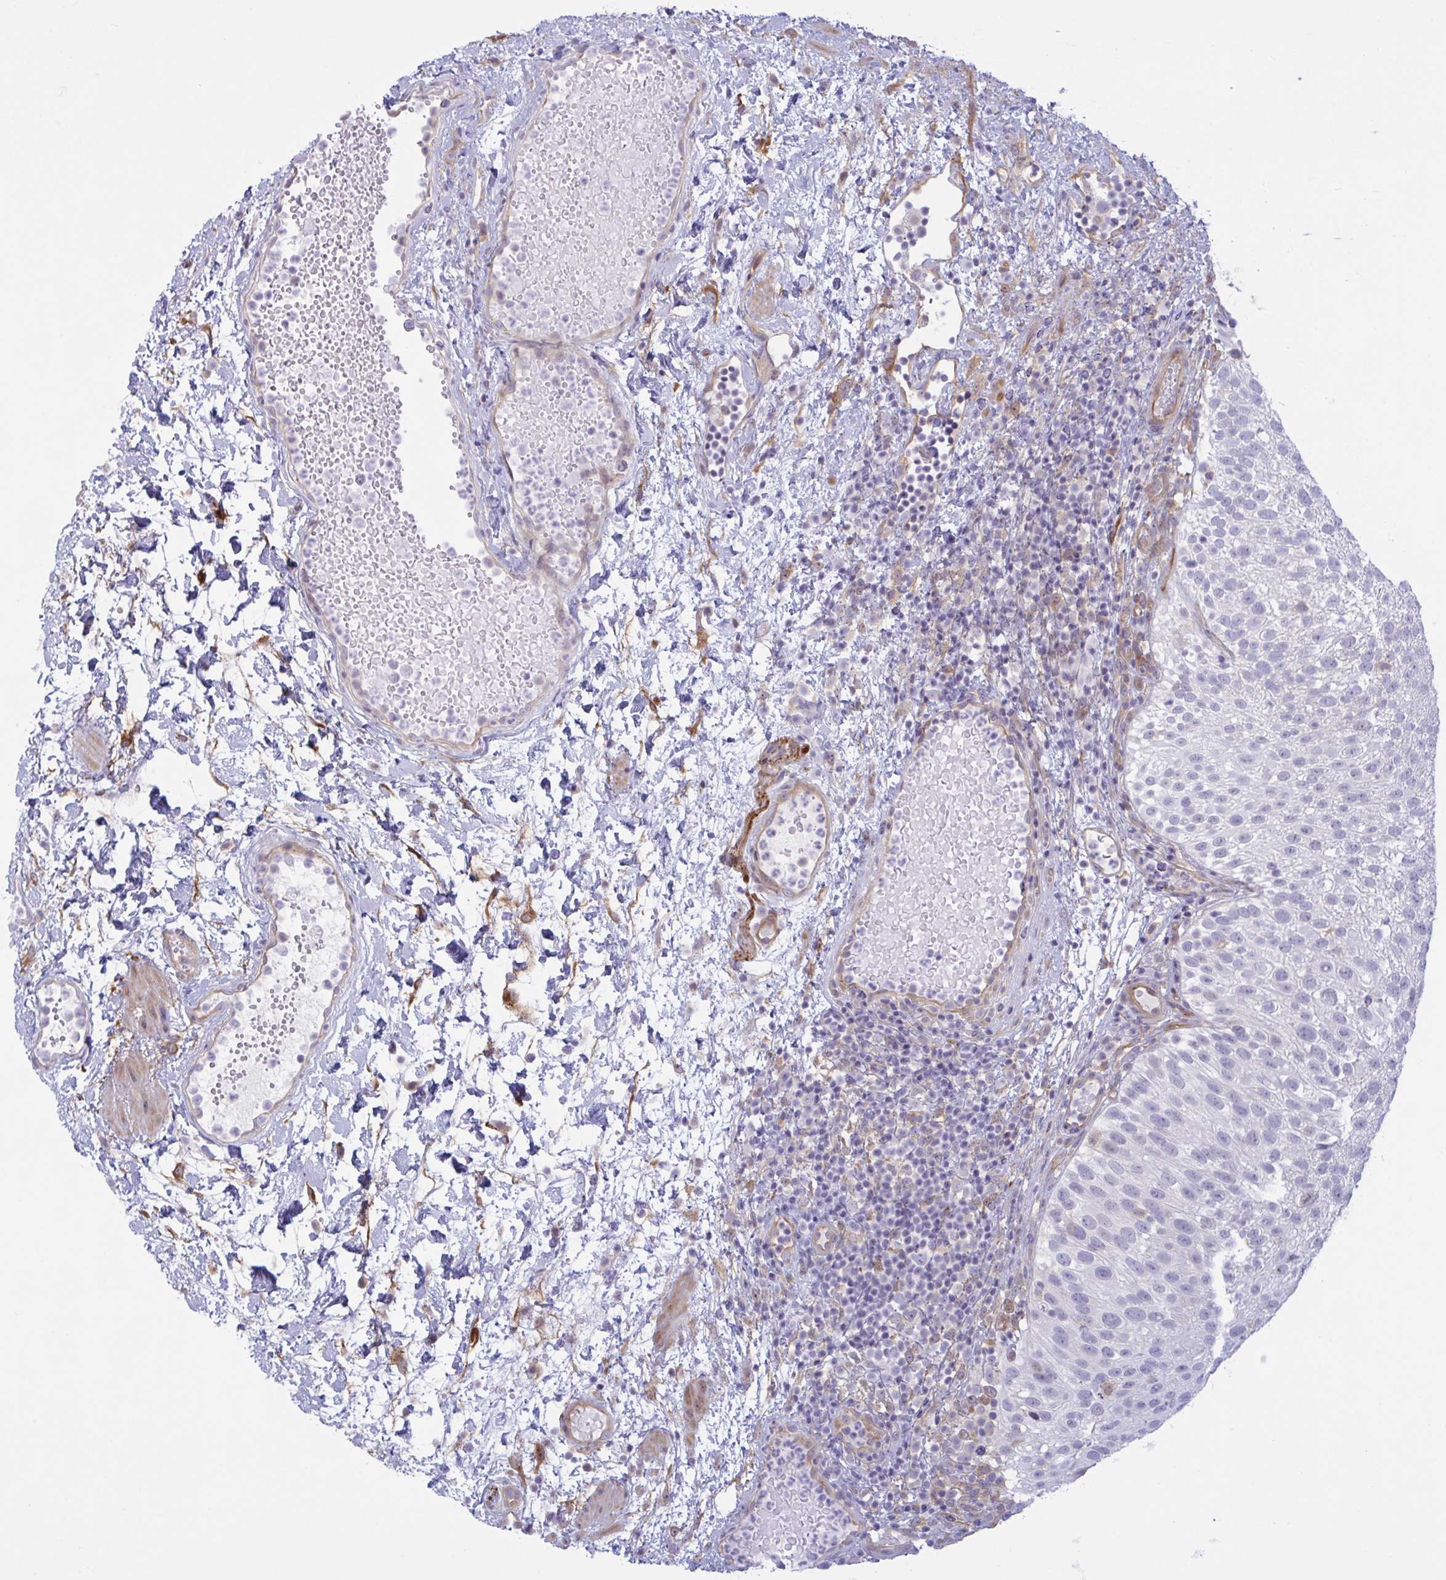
{"staining": {"intensity": "negative", "quantity": "none", "location": "none"}, "tissue": "urothelial cancer", "cell_type": "Tumor cells", "image_type": "cancer", "snomed": [{"axis": "morphology", "description": "Urothelial carcinoma, Low grade"}, {"axis": "topography", "description": "Urinary bladder"}], "caption": "DAB immunohistochemical staining of urothelial cancer shows no significant positivity in tumor cells. (DAB immunohistochemistry (IHC), high magnification).", "gene": "PRRT4", "patient": {"sex": "male", "age": 78}}